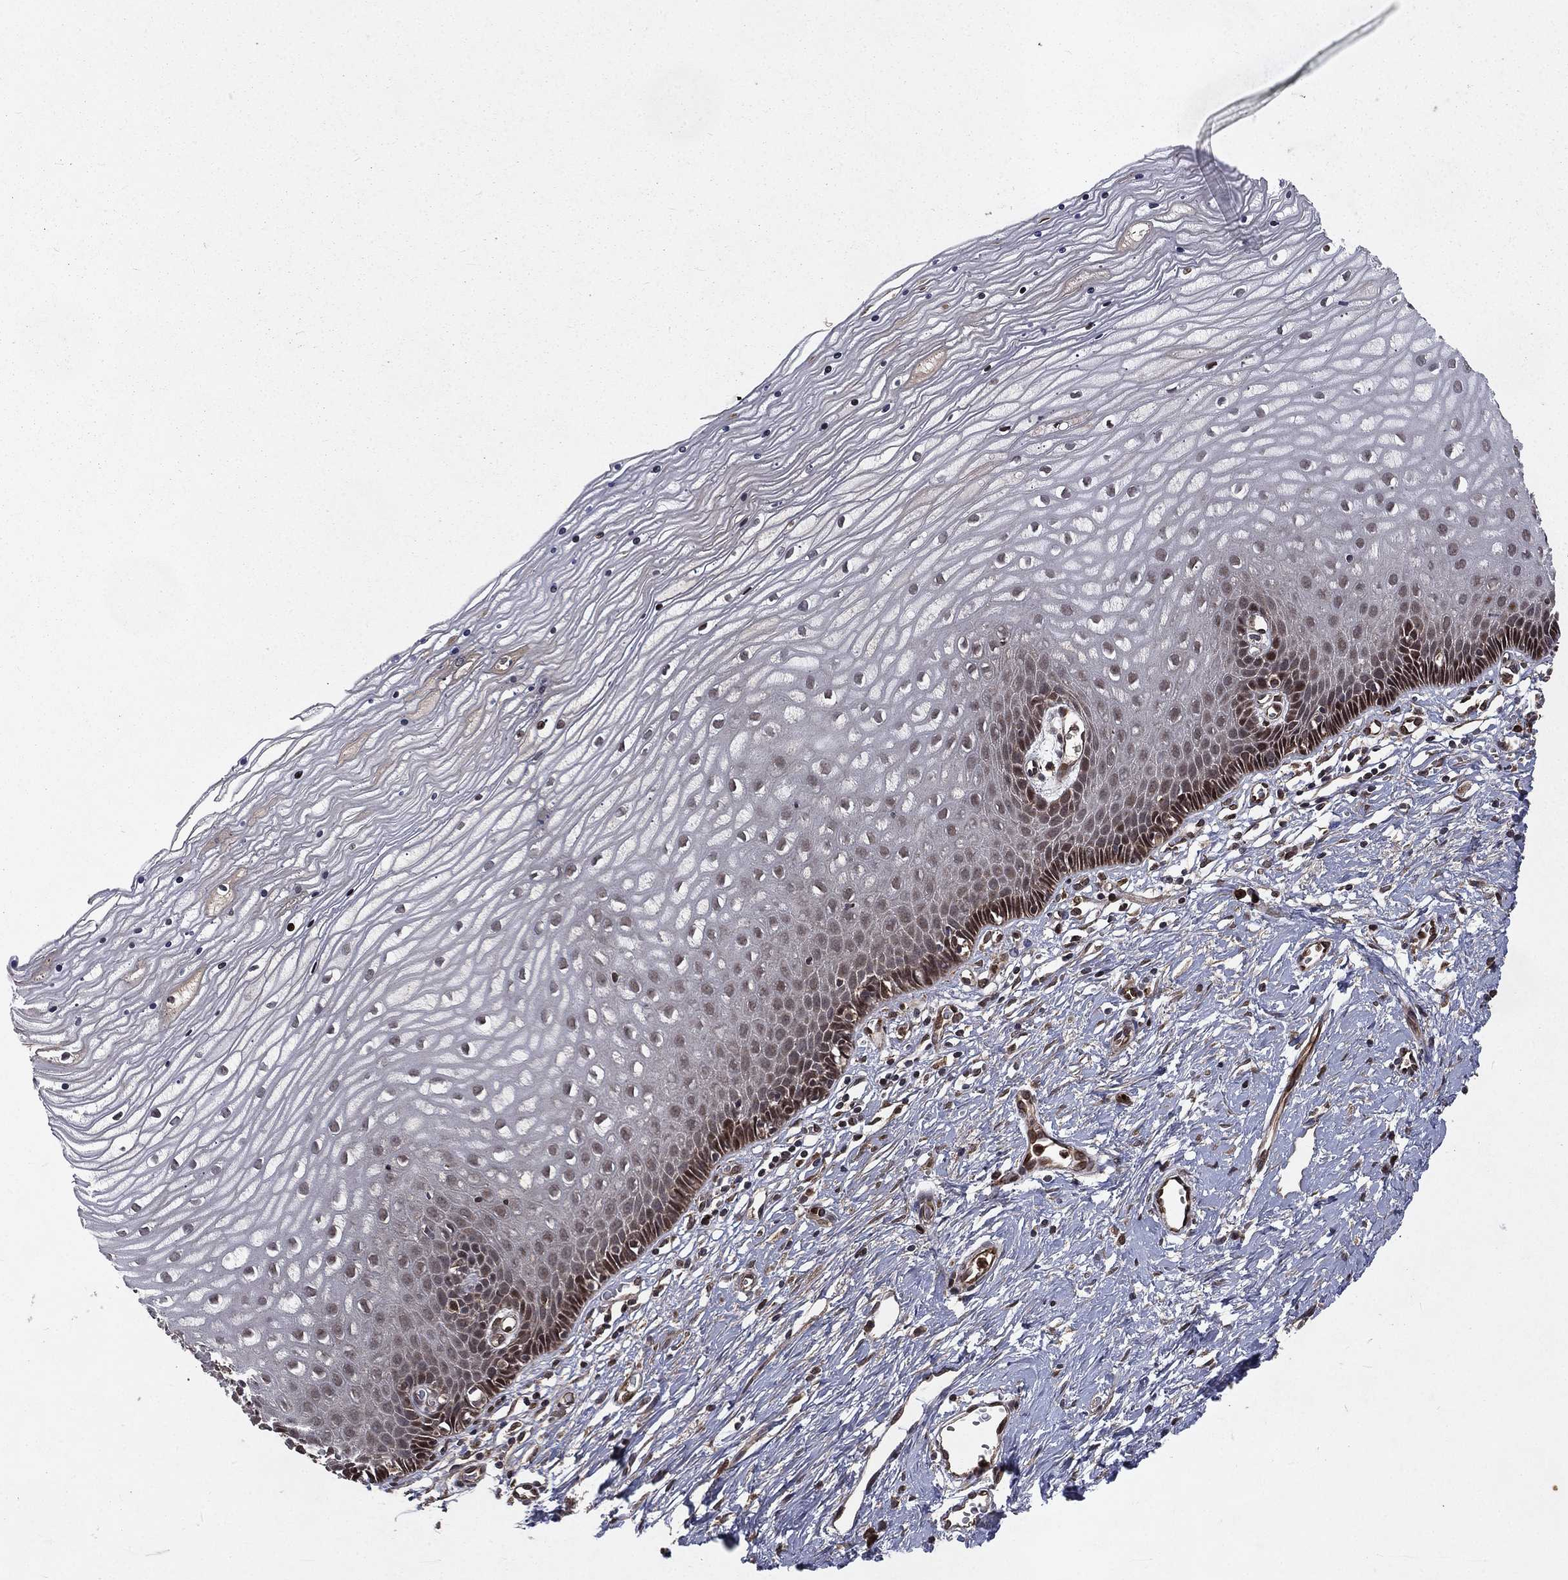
{"staining": {"intensity": "weak", "quantity": ">75%", "location": "cytoplasmic/membranous"}, "tissue": "cervix", "cell_type": "Glandular cells", "image_type": "normal", "snomed": [{"axis": "morphology", "description": "Normal tissue, NOS"}, {"axis": "topography", "description": "Cervix"}], "caption": "Weak cytoplasmic/membranous staining for a protein is present in about >75% of glandular cells of normal cervix using immunohistochemistry.", "gene": "LENG8", "patient": {"sex": "female", "age": 35}}